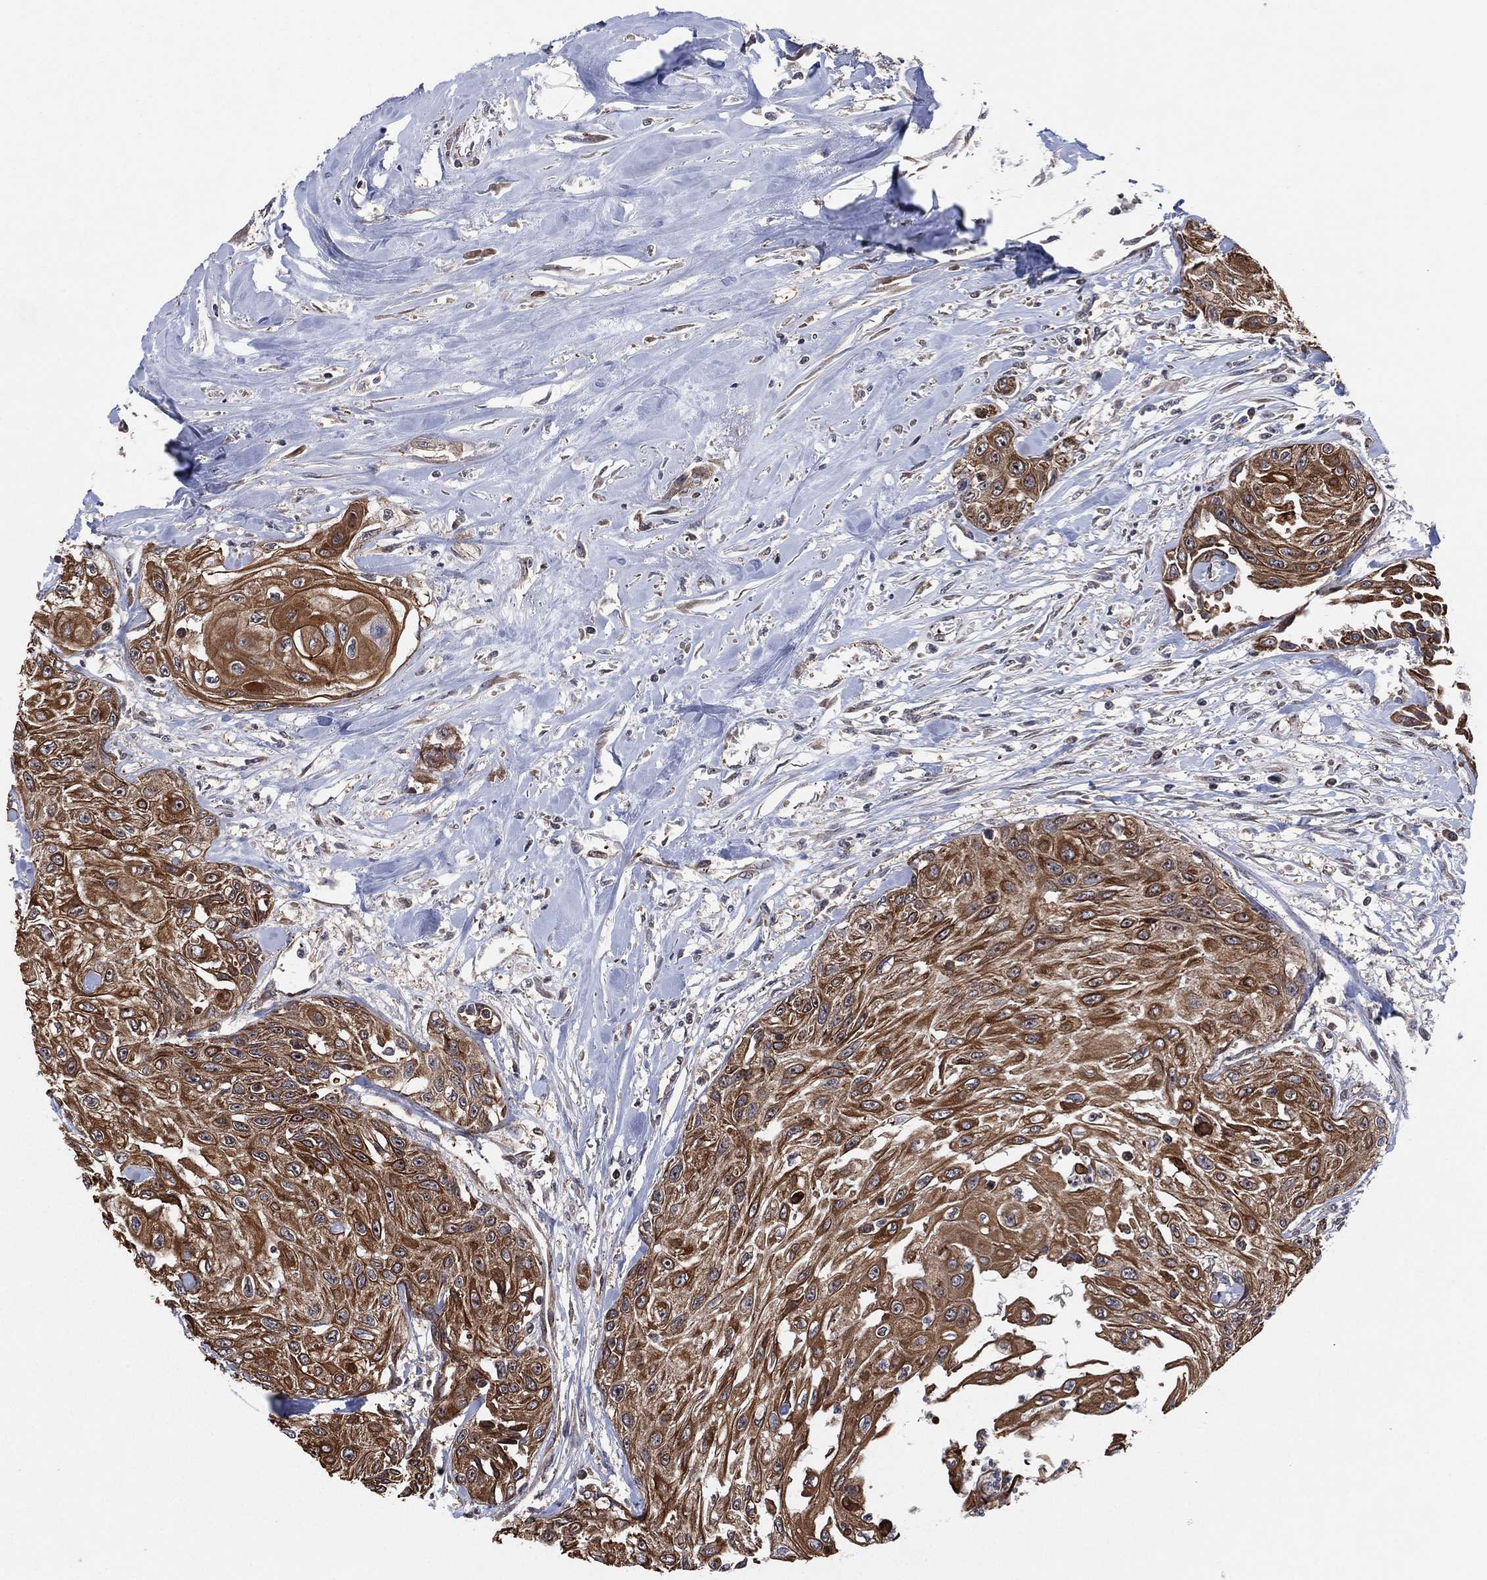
{"staining": {"intensity": "strong", "quantity": ">75%", "location": "cytoplasmic/membranous"}, "tissue": "head and neck cancer", "cell_type": "Tumor cells", "image_type": "cancer", "snomed": [{"axis": "morphology", "description": "Normal tissue, NOS"}, {"axis": "morphology", "description": "Squamous cell carcinoma, NOS"}, {"axis": "topography", "description": "Oral tissue"}, {"axis": "topography", "description": "Peripheral nerve tissue"}, {"axis": "topography", "description": "Head-Neck"}], "caption": "IHC of head and neck cancer shows high levels of strong cytoplasmic/membranous staining in approximately >75% of tumor cells.", "gene": "TMCO1", "patient": {"sex": "female", "age": 59}}